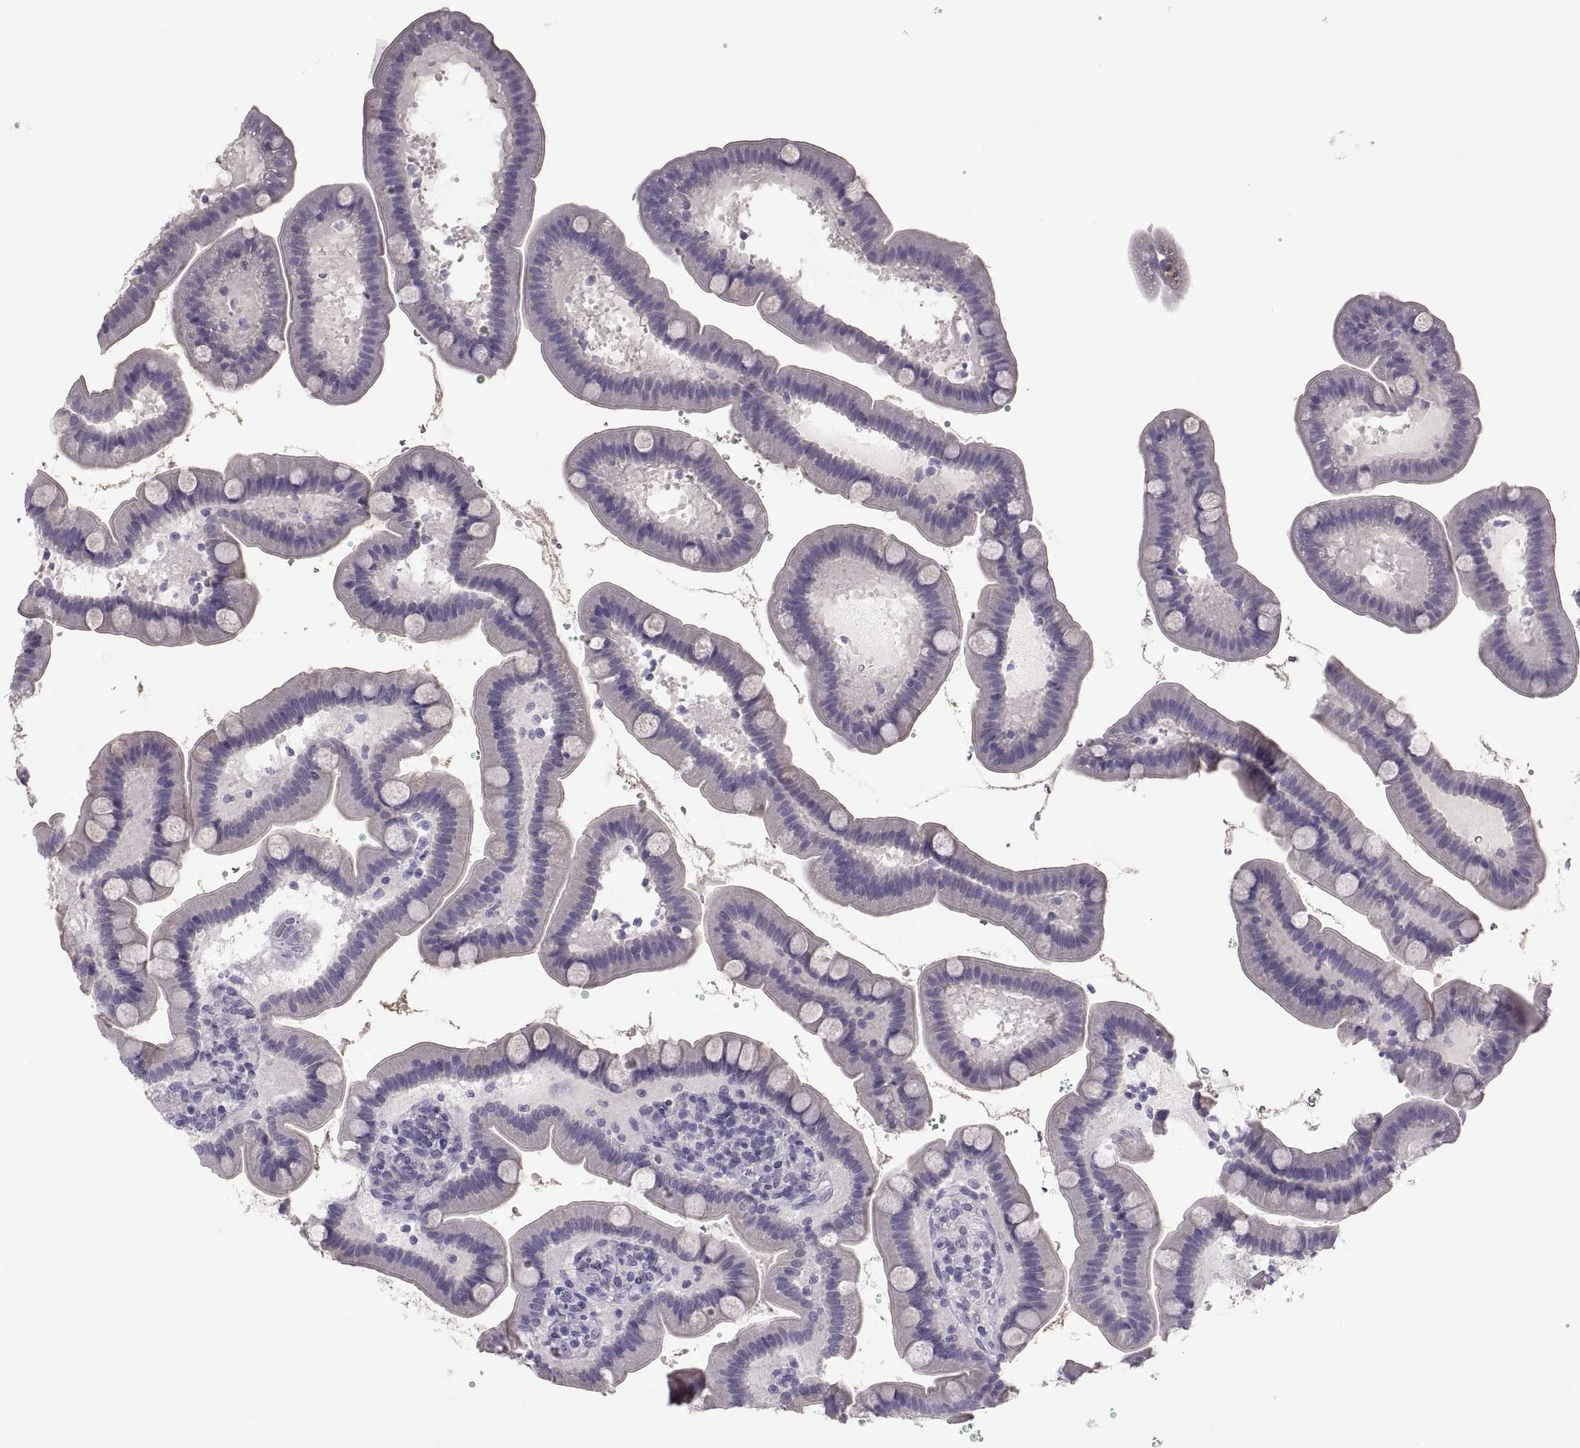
{"staining": {"intensity": "negative", "quantity": "none", "location": "none"}, "tissue": "small intestine", "cell_type": "Glandular cells", "image_type": "normal", "snomed": [{"axis": "morphology", "description": "Normal tissue, NOS"}, {"axis": "topography", "description": "Small intestine"}], "caption": "This is a image of immunohistochemistry staining of normal small intestine, which shows no staining in glandular cells. The staining was performed using DAB (3,3'-diaminobenzidine) to visualize the protein expression in brown, while the nuclei were stained in blue with hematoxylin (Magnification: 20x).", "gene": "PTN", "patient": {"sex": "male", "age": 66}}